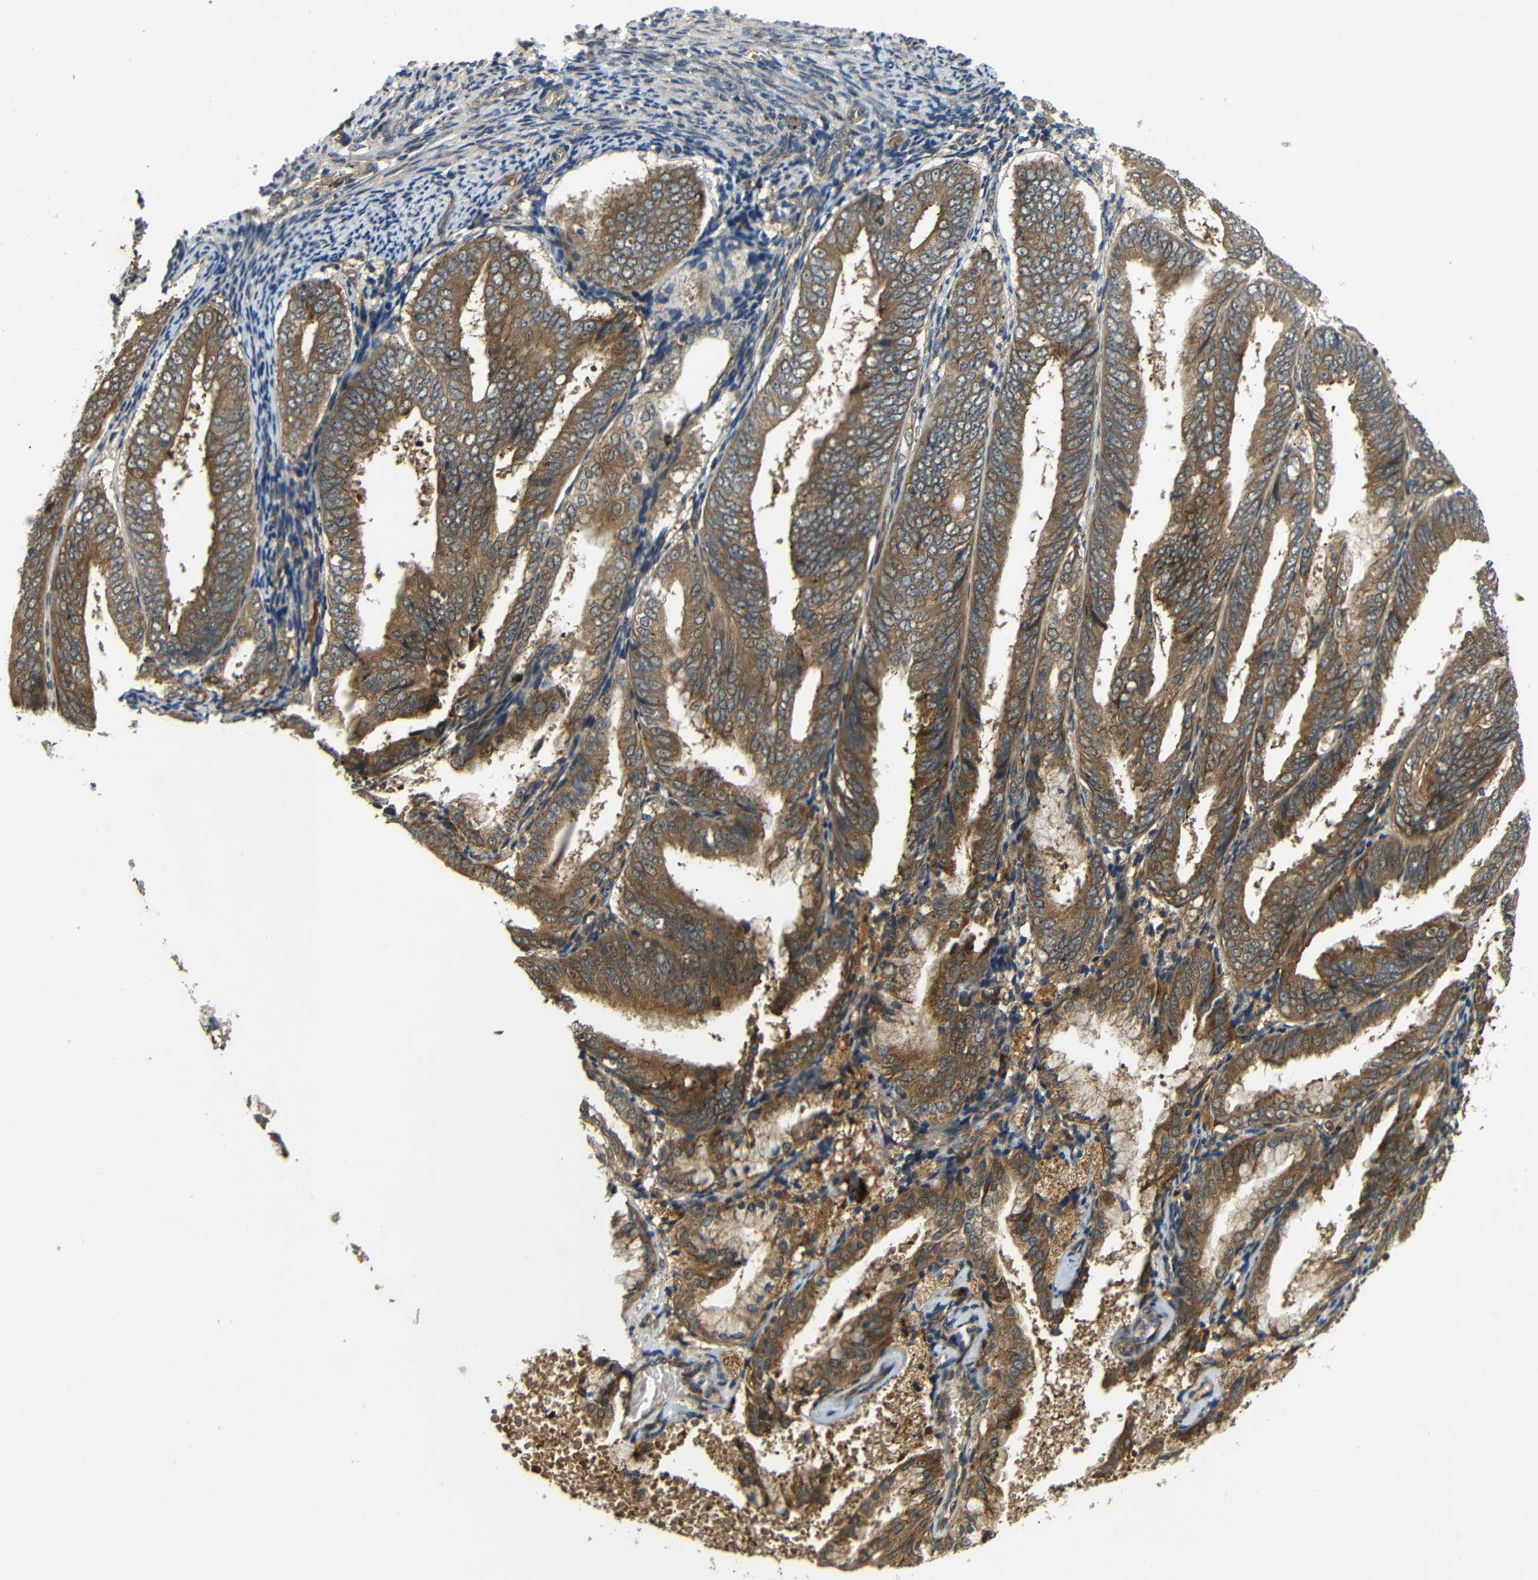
{"staining": {"intensity": "moderate", "quantity": ">75%", "location": "cytoplasmic/membranous"}, "tissue": "endometrial cancer", "cell_type": "Tumor cells", "image_type": "cancer", "snomed": [{"axis": "morphology", "description": "Adenocarcinoma, NOS"}, {"axis": "topography", "description": "Endometrium"}], "caption": "The immunohistochemical stain highlights moderate cytoplasmic/membranous expression in tumor cells of endometrial adenocarcinoma tissue.", "gene": "EPHB2", "patient": {"sex": "female", "age": 63}}